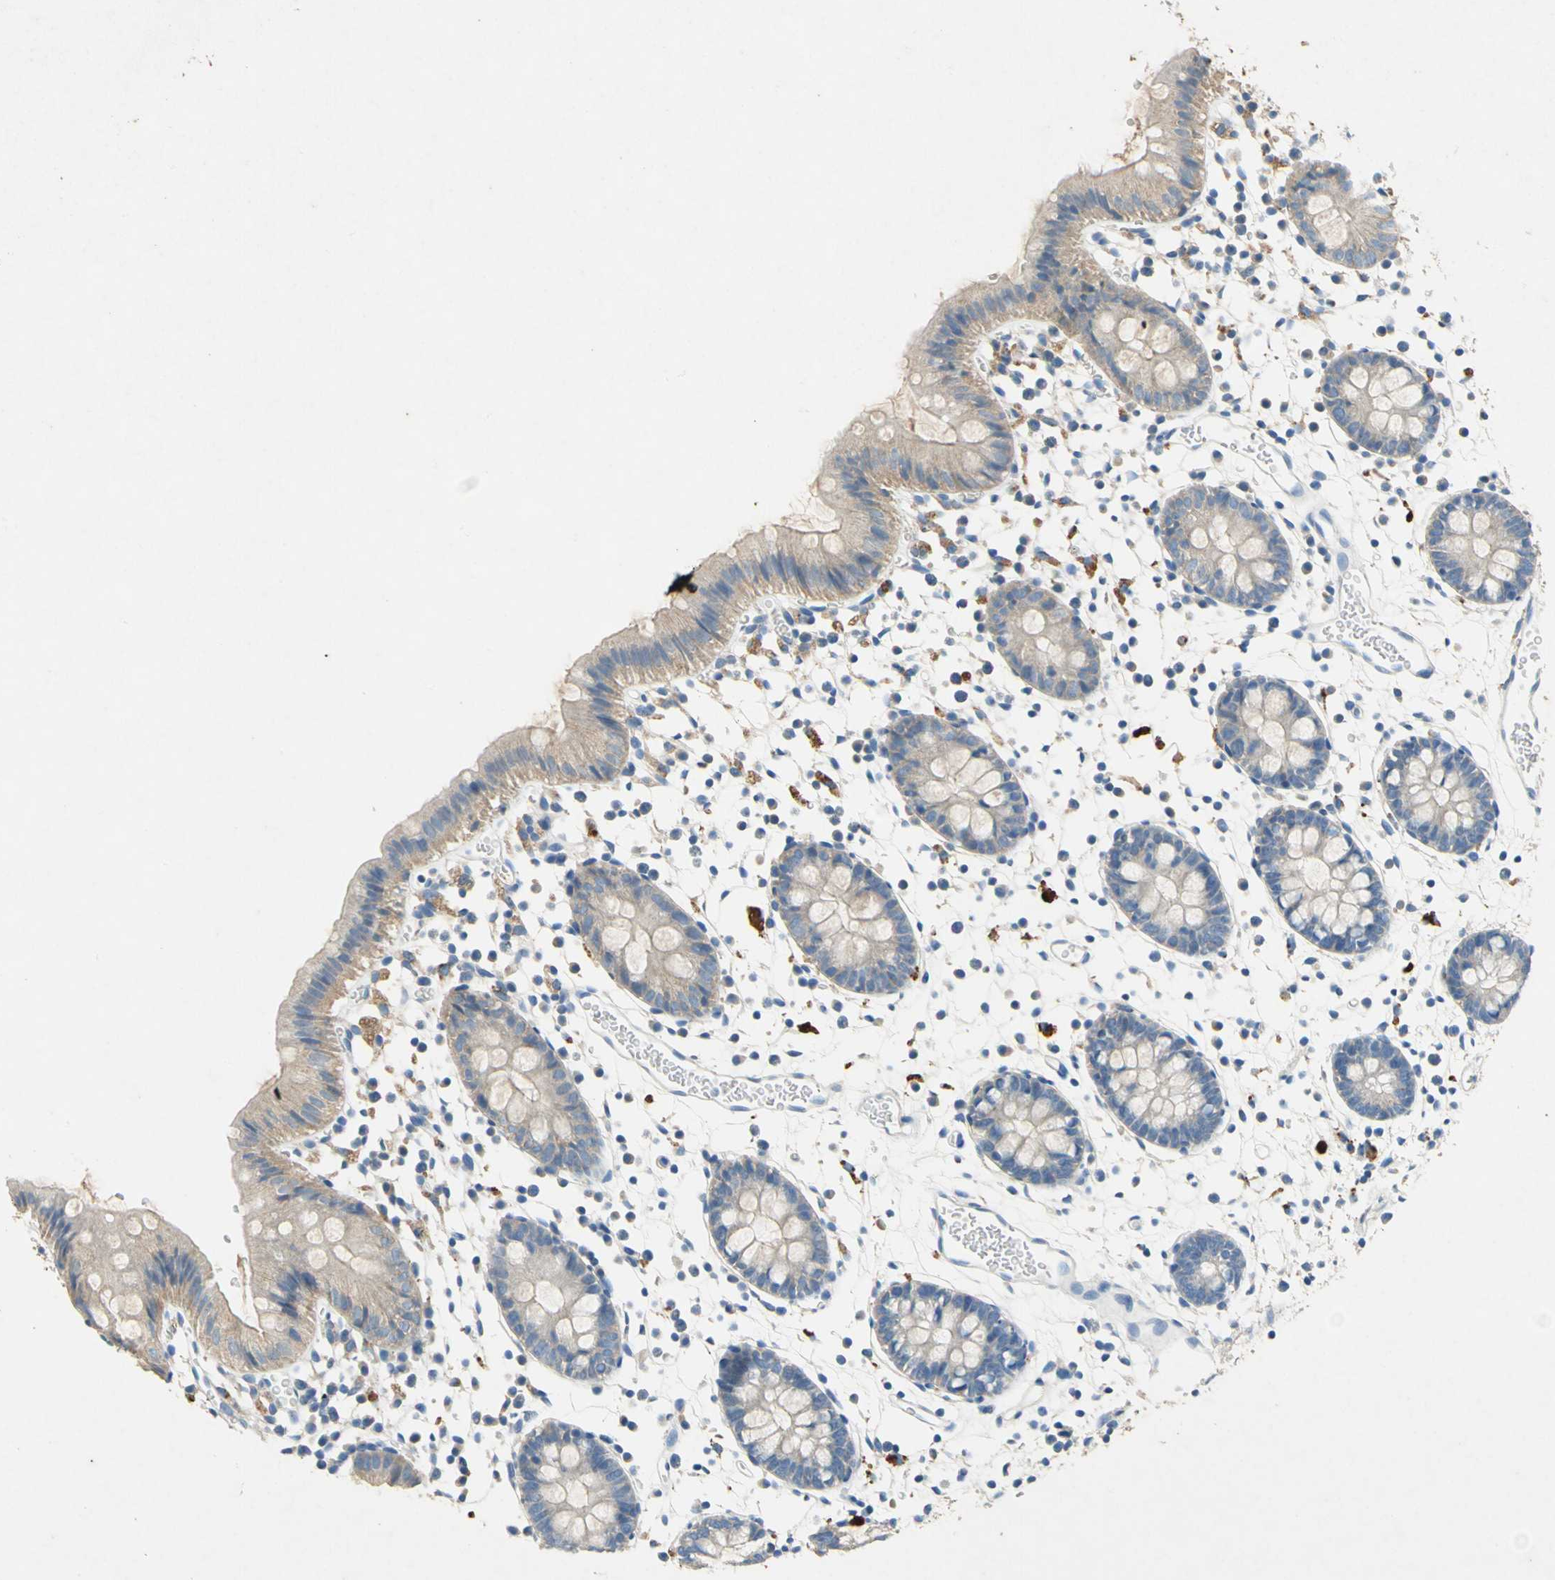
{"staining": {"intensity": "negative", "quantity": "none", "location": "none"}, "tissue": "colon", "cell_type": "Endothelial cells", "image_type": "normal", "snomed": [{"axis": "morphology", "description": "Normal tissue, NOS"}, {"axis": "topography", "description": "Colon"}], "caption": "Immunohistochemistry micrograph of benign human colon stained for a protein (brown), which demonstrates no positivity in endothelial cells. Brightfield microscopy of IHC stained with DAB (3,3'-diaminobenzidine) (brown) and hematoxylin (blue), captured at high magnification.", "gene": "ADAMTS5", "patient": {"sex": "male", "age": 14}}